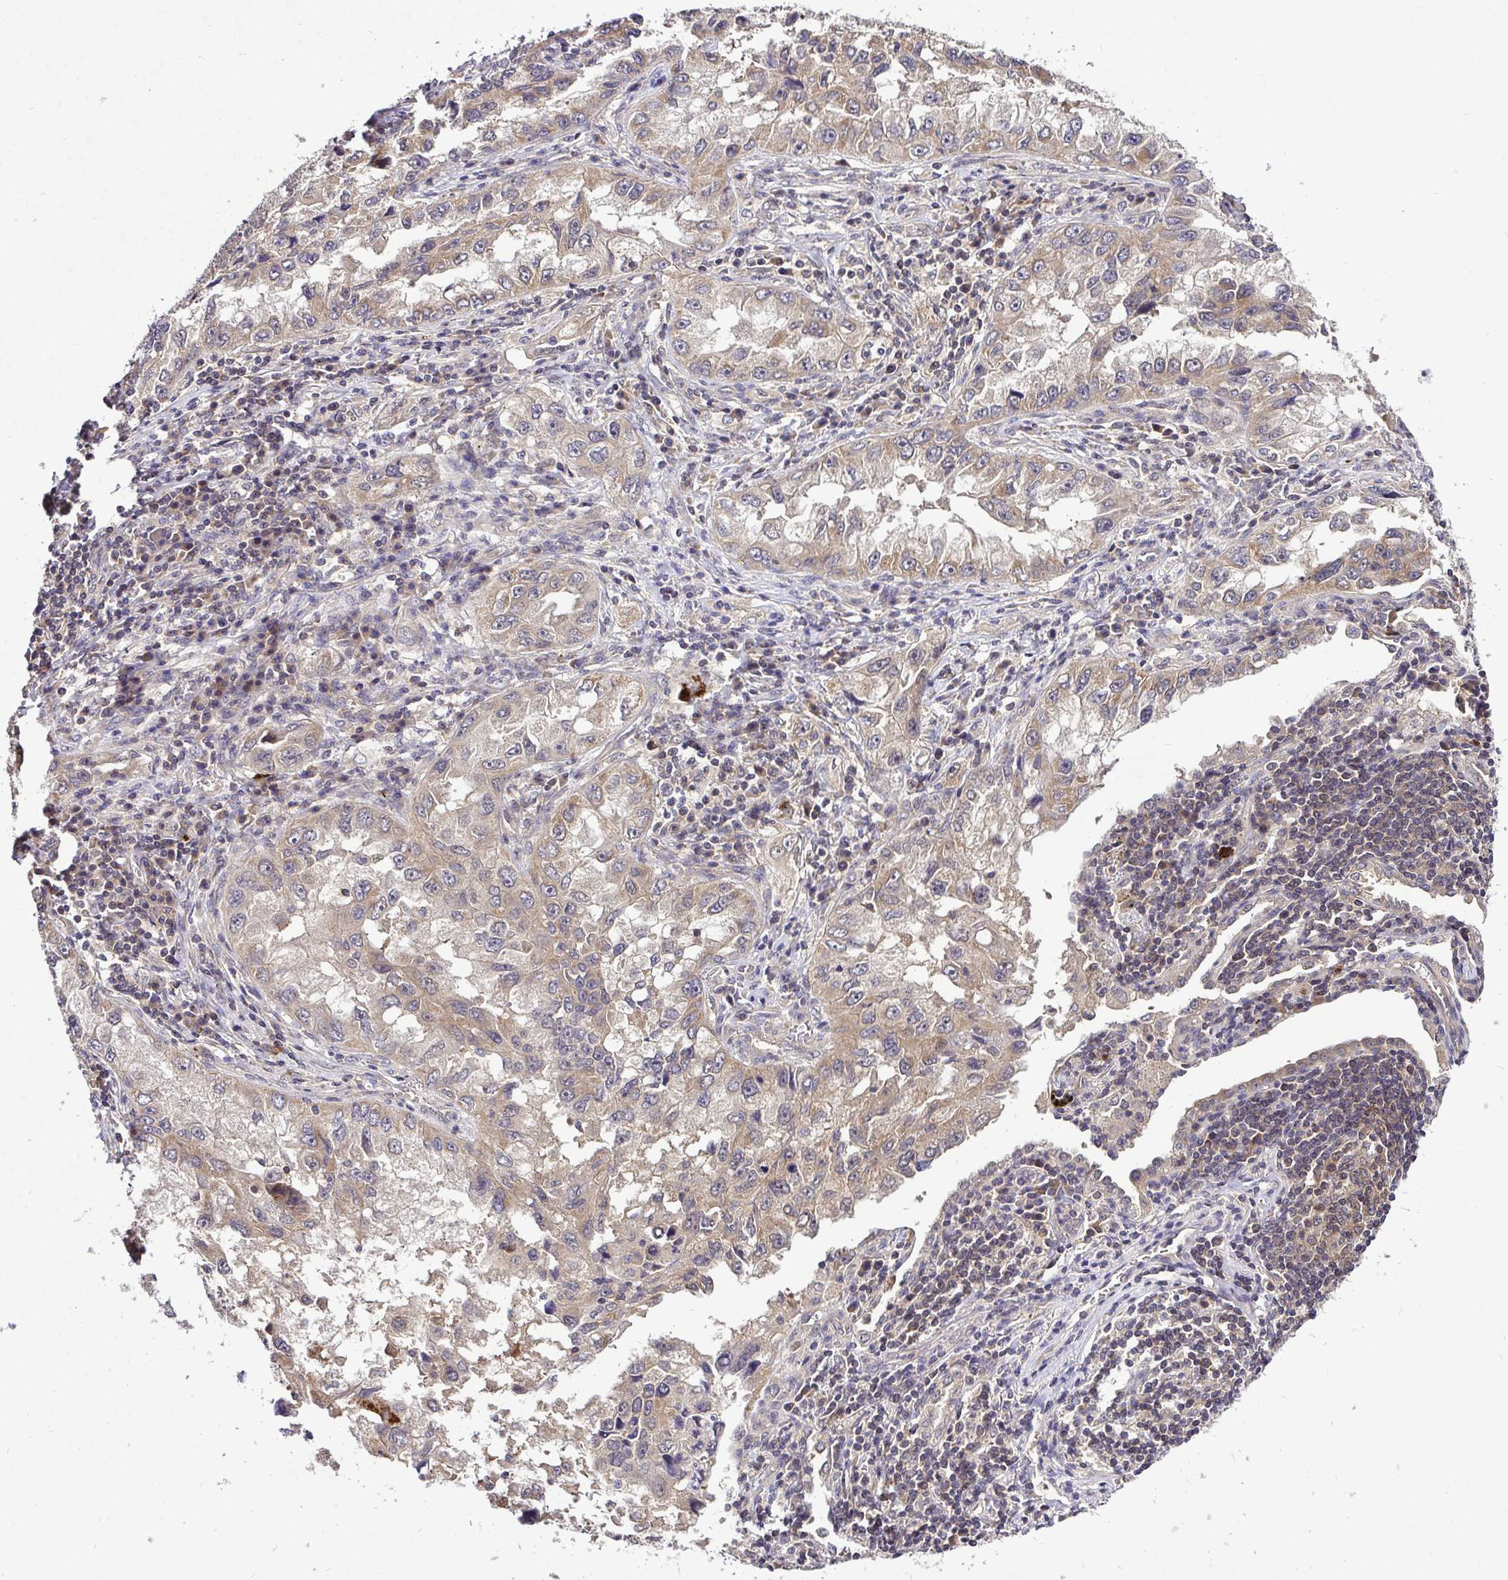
{"staining": {"intensity": "moderate", "quantity": "25%-75%", "location": "cytoplasmic/membranous"}, "tissue": "lung cancer", "cell_type": "Tumor cells", "image_type": "cancer", "snomed": [{"axis": "morphology", "description": "Adenocarcinoma, NOS"}, {"axis": "topography", "description": "Lung"}], "caption": "Lung adenocarcinoma tissue demonstrates moderate cytoplasmic/membranous expression in about 25%-75% of tumor cells", "gene": "UBE2M", "patient": {"sex": "female", "age": 73}}